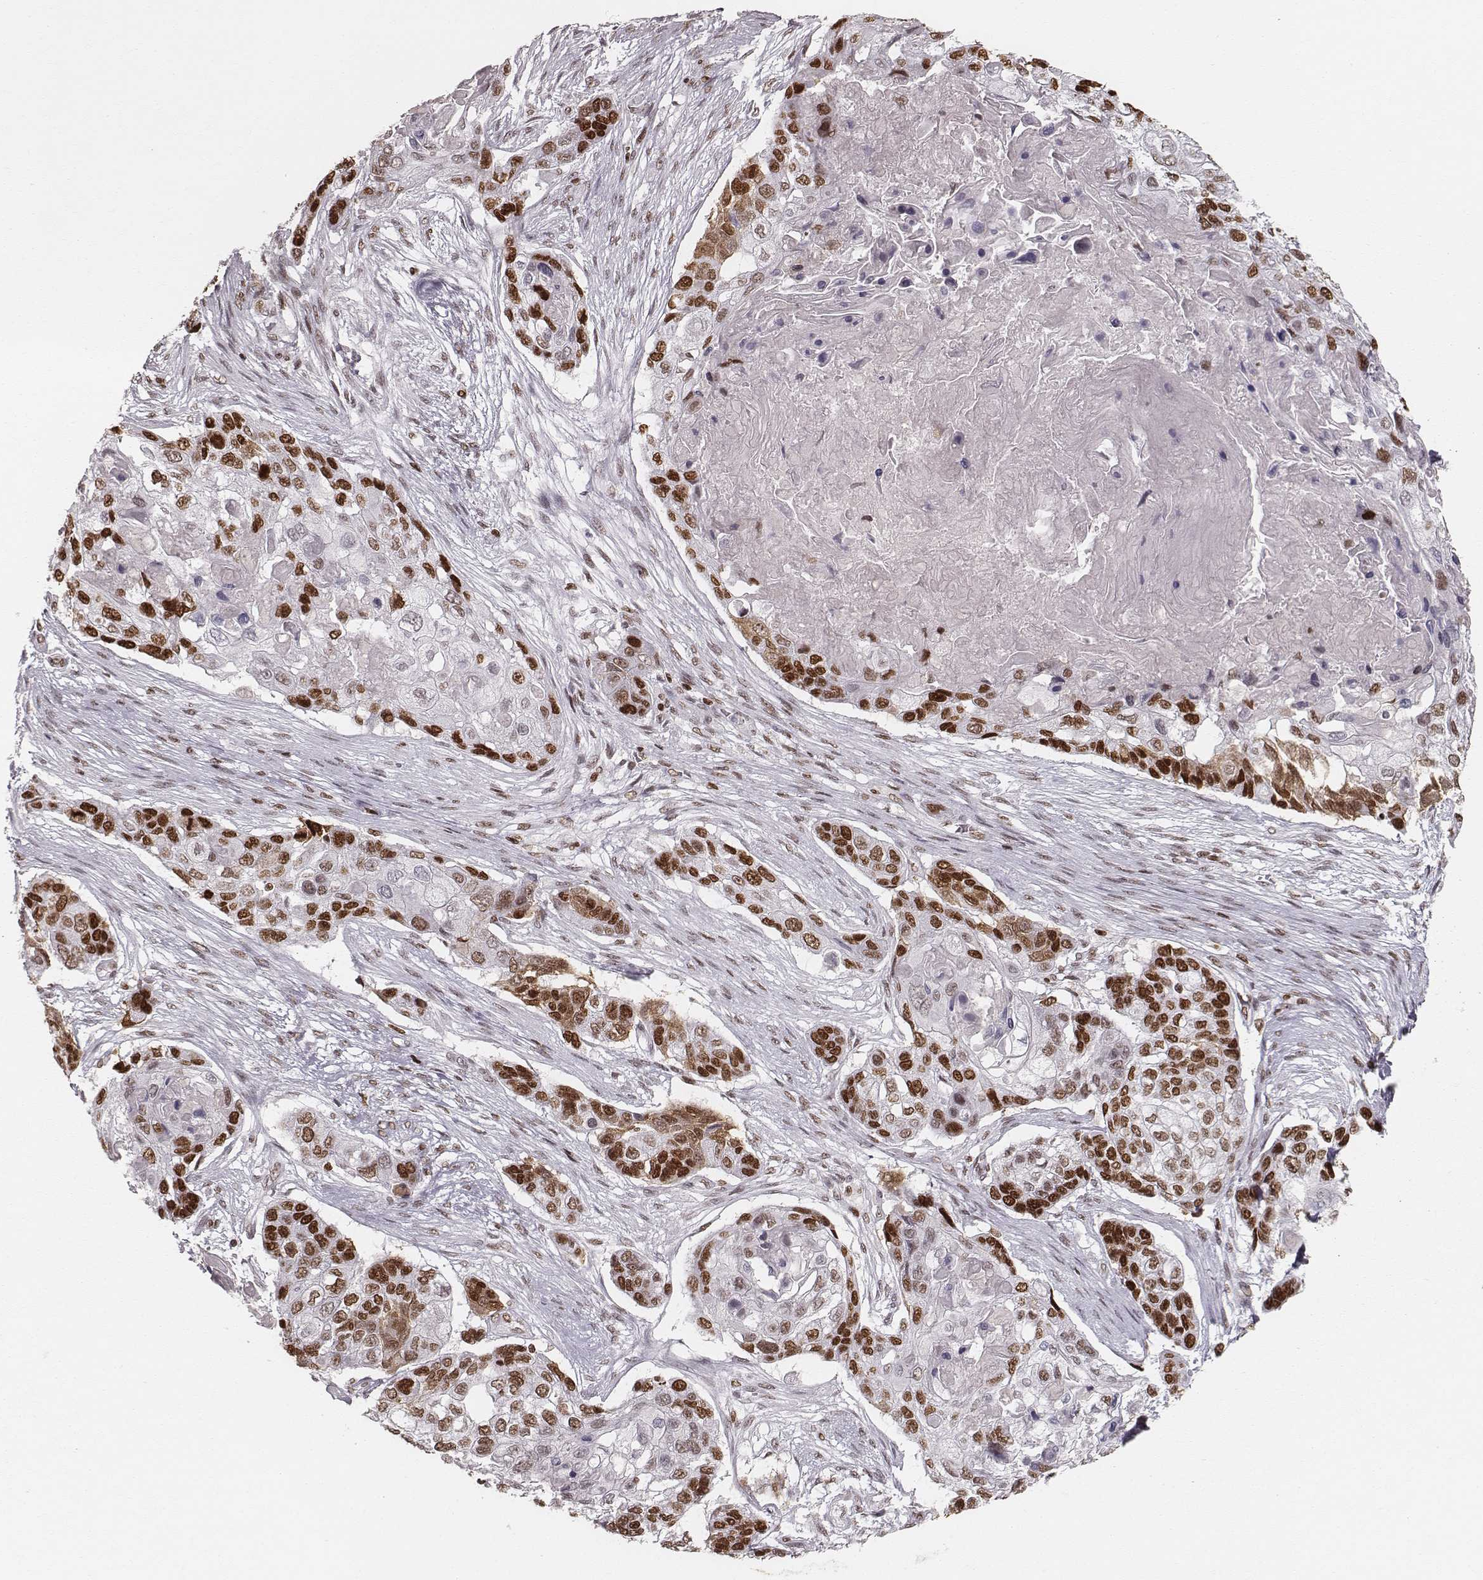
{"staining": {"intensity": "strong", "quantity": ">75%", "location": "nuclear"}, "tissue": "lung cancer", "cell_type": "Tumor cells", "image_type": "cancer", "snomed": [{"axis": "morphology", "description": "Squamous cell carcinoma, NOS"}, {"axis": "topography", "description": "Lung"}], "caption": "Tumor cells show high levels of strong nuclear staining in approximately >75% of cells in lung cancer. The protein is stained brown, and the nuclei are stained in blue (DAB (3,3'-diaminobenzidine) IHC with brightfield microscopy, high magnification).", "gene": "PARP1", "patient": {"sex": "male", "age": 69}}